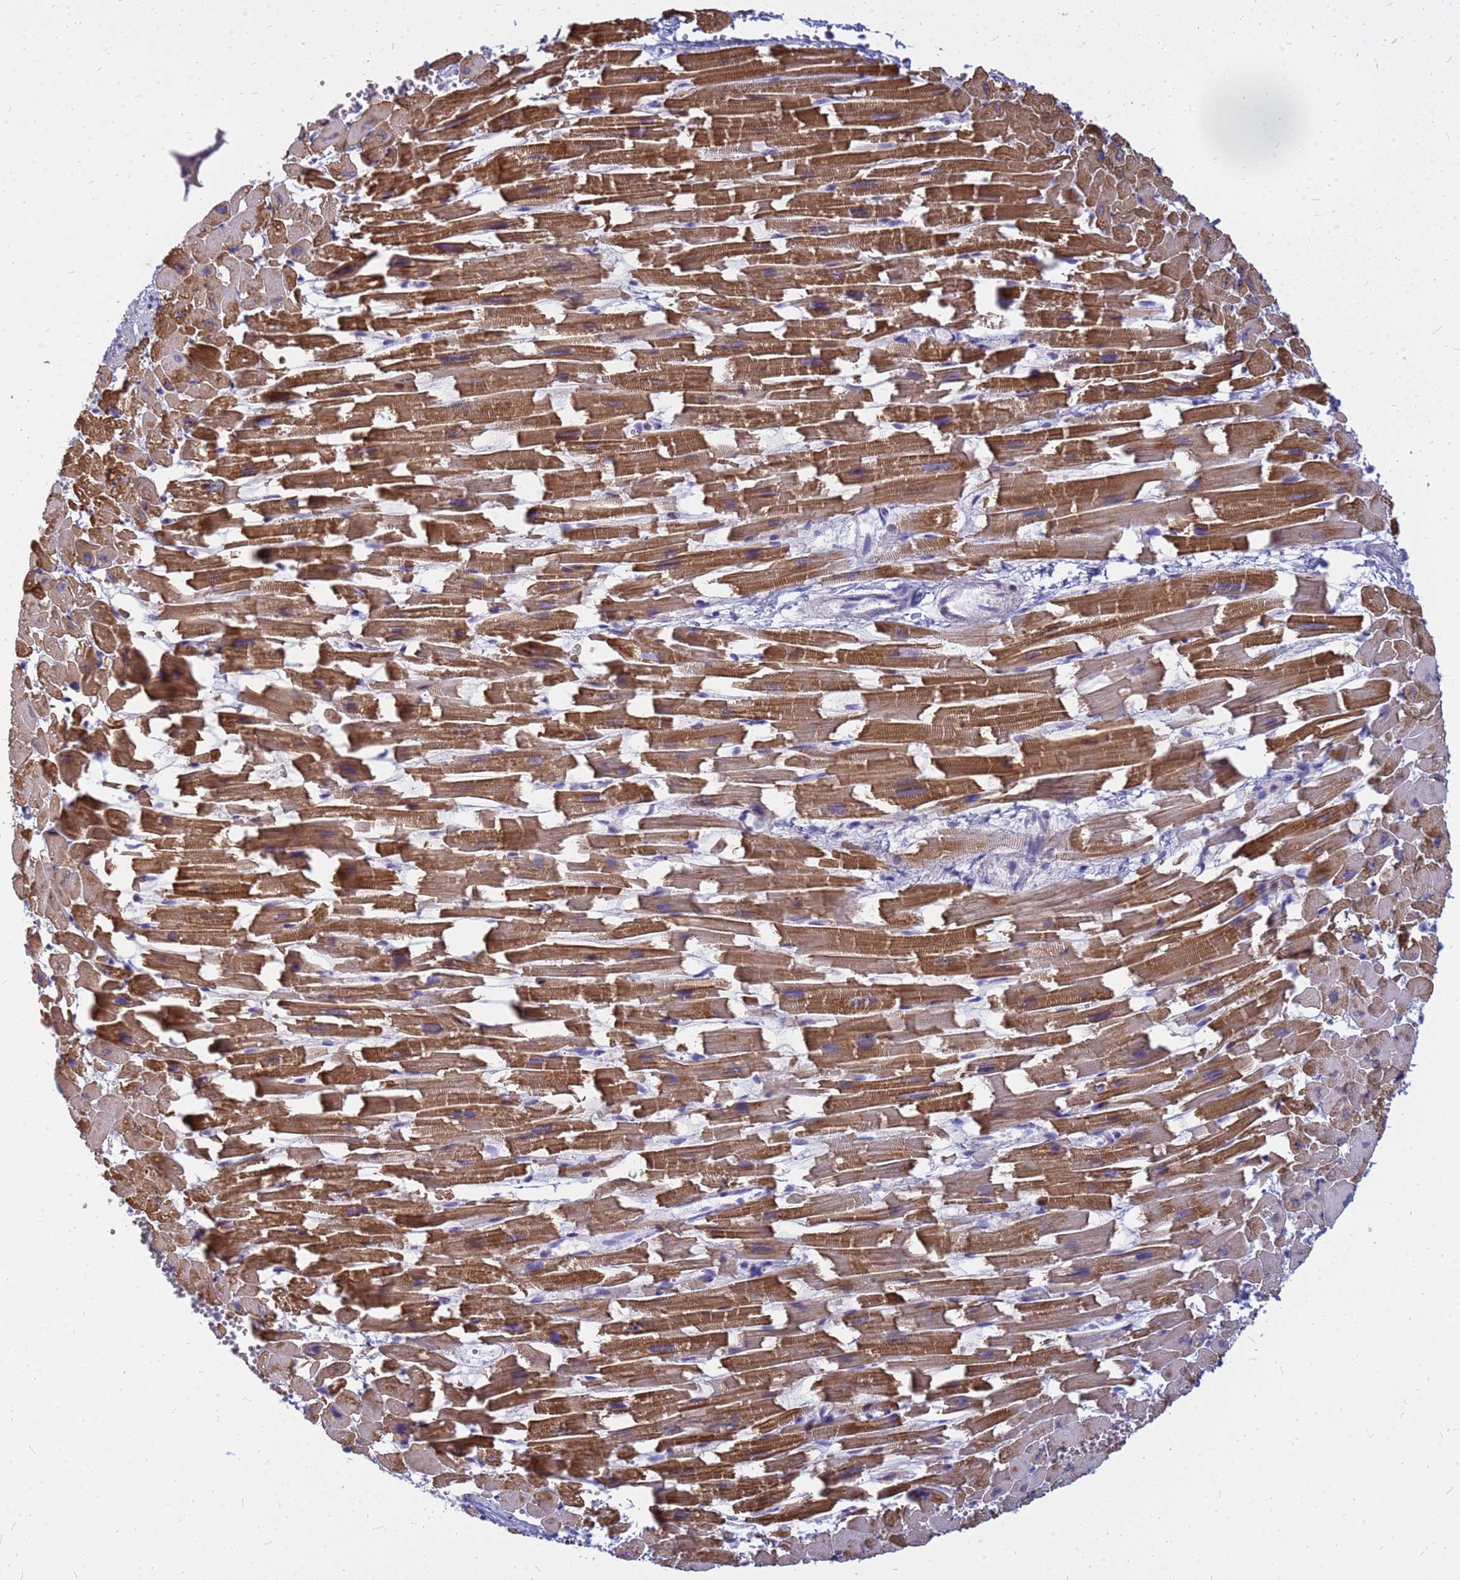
{"staining": {"intensity": "strong", "quantity": ">75%", "location": "cytoplasmic/membranous"}, "tissue": "heart muscle", "cell_type": "Cardiomyocytes", "image_type": "normal", "snomed": [{"axis": "morphology", "description": "Normal tissue, NOS"}, {"axis": "topography", "description": "Heart"}], "caption": "High-power microscopy captured an immunohistochemistry image of normal heart muscle, revealing strong cytoplasmic/membranous expression in about >75% of cardiomyocytes.", "gene": "SRGAP3", "patient": {"sex": "female", "age": 64}}